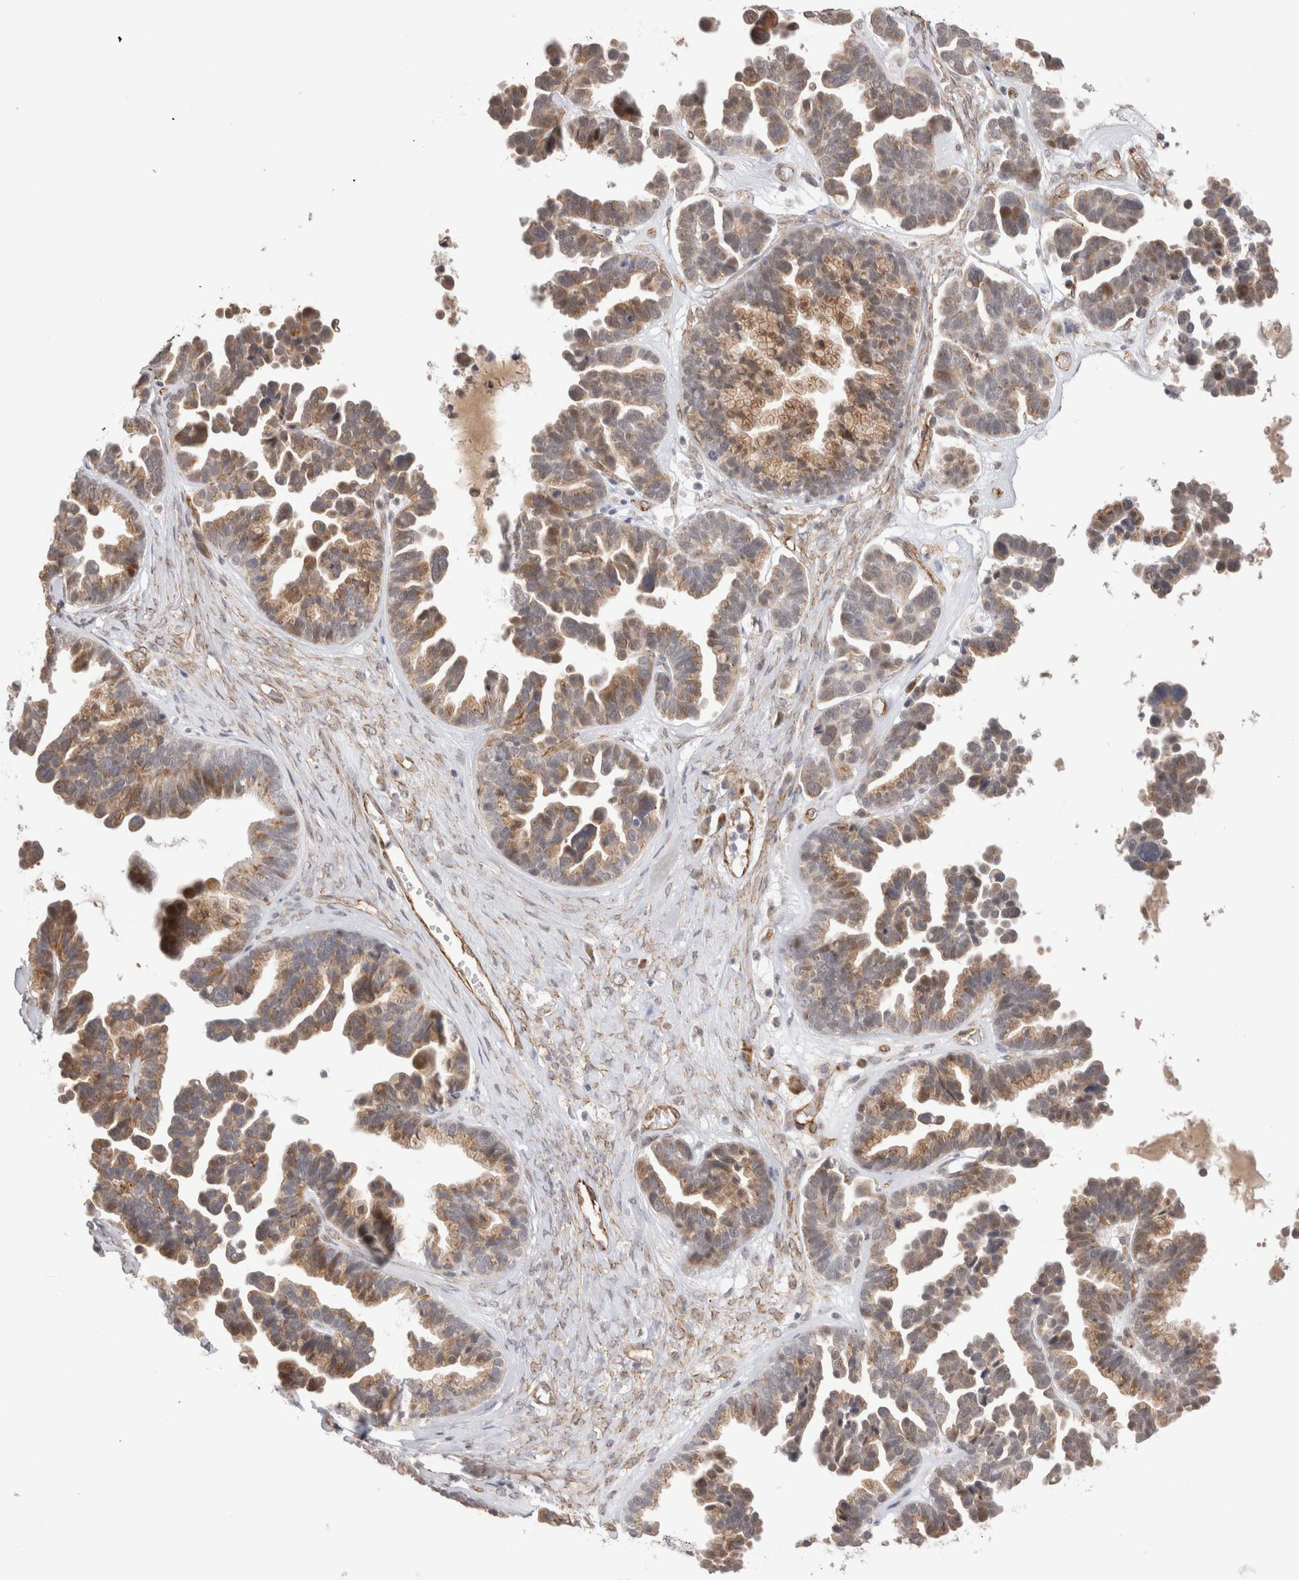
{"staining": {"intensity": "moderate", "quantity": ">75%", "location": "cytoplasmic/membranous"}, "tissue": "ovarian cancer", "cell_type": "Tumor cells", "image_type": "cancer", "snomed": [{"axis": "morphology", "description": "Cystadenocarcinoma, serous, NOS"}, {"axis": "topography", "description": "Ovary"}], "caption": "Immunohistochemical staining of ovarian serous cystadenocarcinoma displays moderate cytoplasmic/membranous protein staining in approximately >75% of tumor cells.", "gene": "CAAP1", "patient": {"sex": "female", "age": 56}}